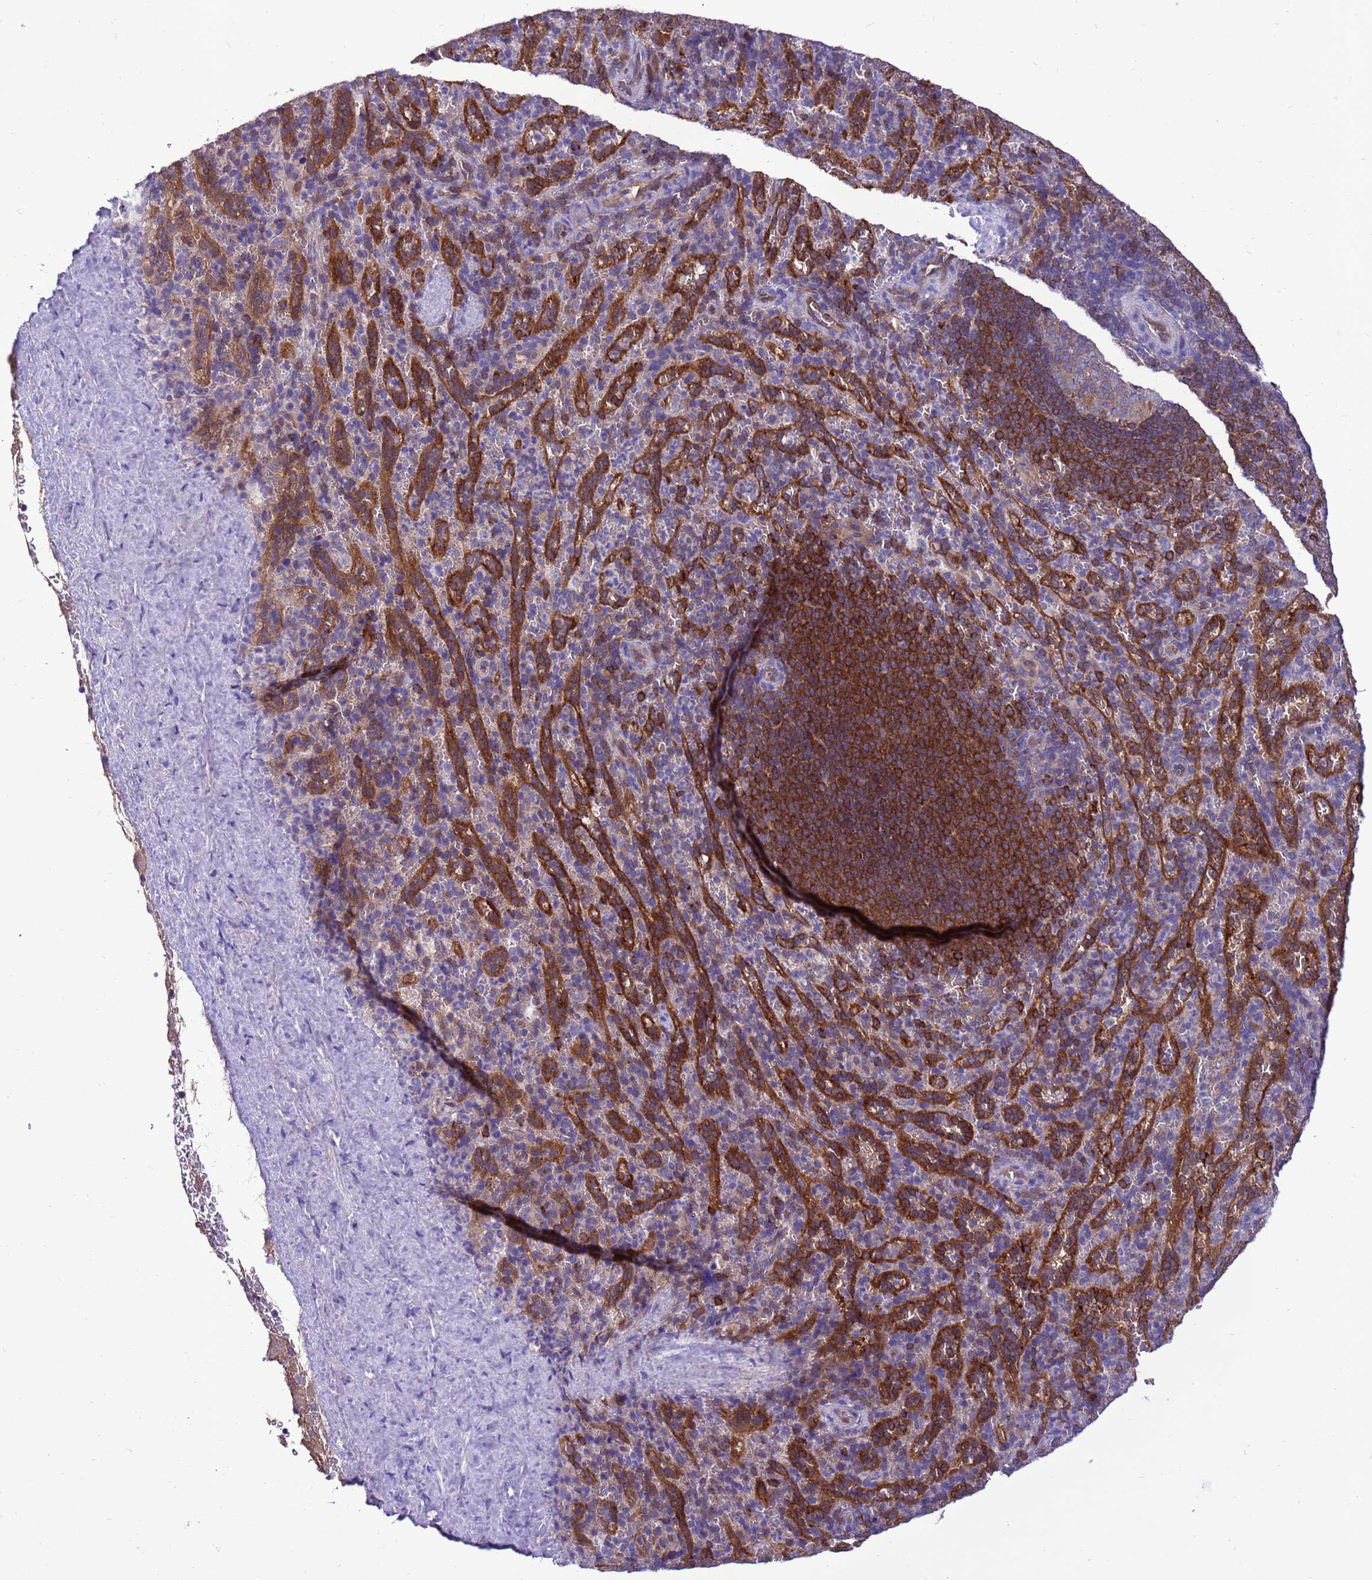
{"staining": {"intensity": "negative", "quantity": "none", "location": "none"}, "tissue": "spleen", "cell_type": "Cells in red pulp", "image_type": "normal", "snomed": [{"axis": "morphology", "description": "Normal tissue, NOS"}, {"axis": "topography", "description": "Spleen"}], "caption": "The photomicrograph exhibits no significant positivity in cells in red pulp of spleen.", "gene": "RABEP2", "patient": {"sex": "female", "age": 21}}